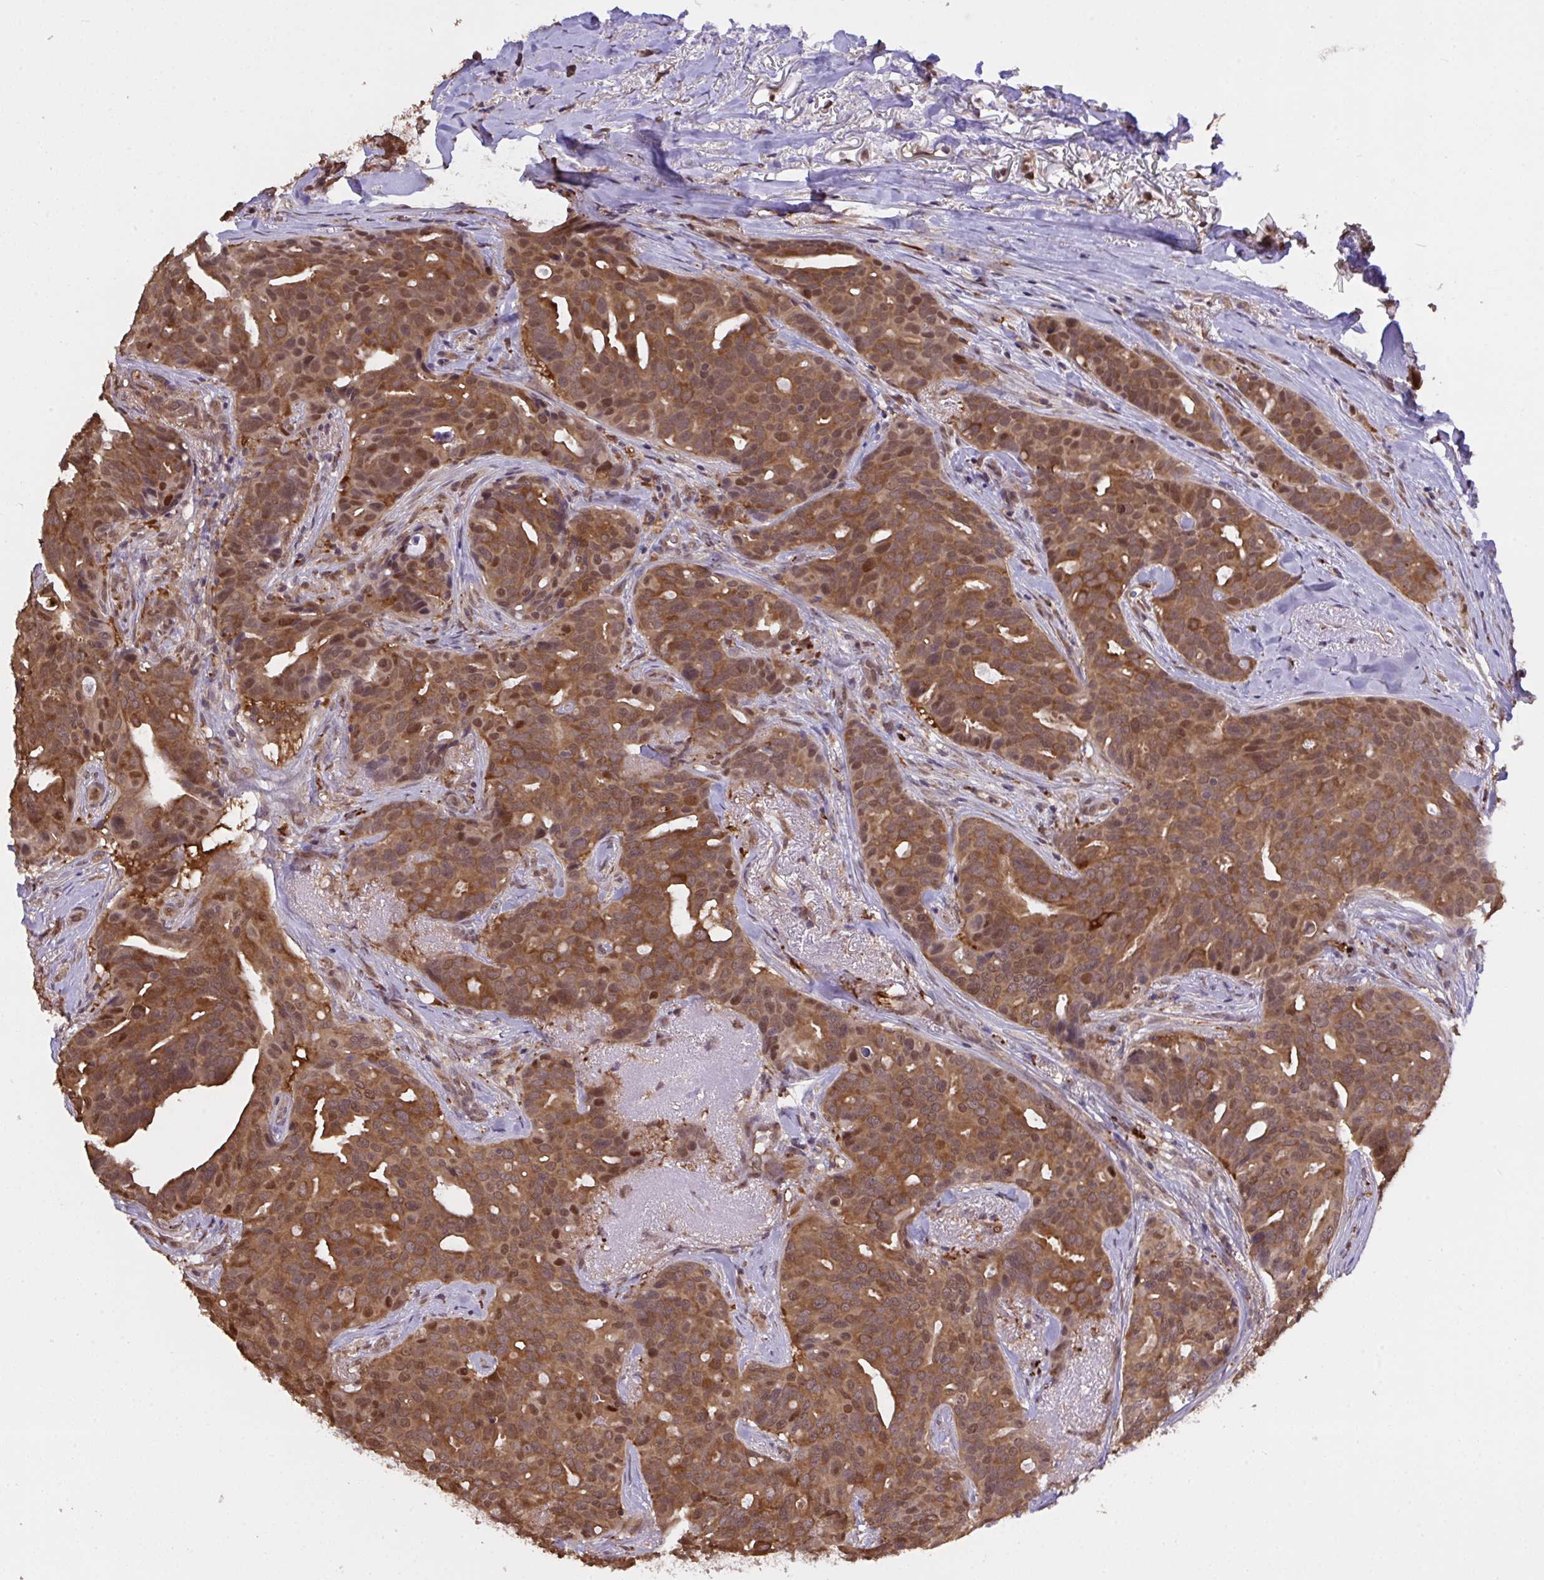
{"staining": {"intensity": "strong", "quantity": ">75%", "location": "cytoplasmic/membranous,nuclear"}, "tissue": "breast cancer", "cell_type": "Tumor cells", "image_type": "cancer", "snomed": [{"axis": "morphology", "description": "Duct carcinoma"}, {"axis": "topography", "description": "Breast"}], "caption": "Breast cancer stained for a protein (brown) reveals strong cytoplasmic/membranous and nuclear positive expression in approximately >75% of tumor cells.", "gene": "C12orf57", "patient": {"sex": "female", "age": 54}}